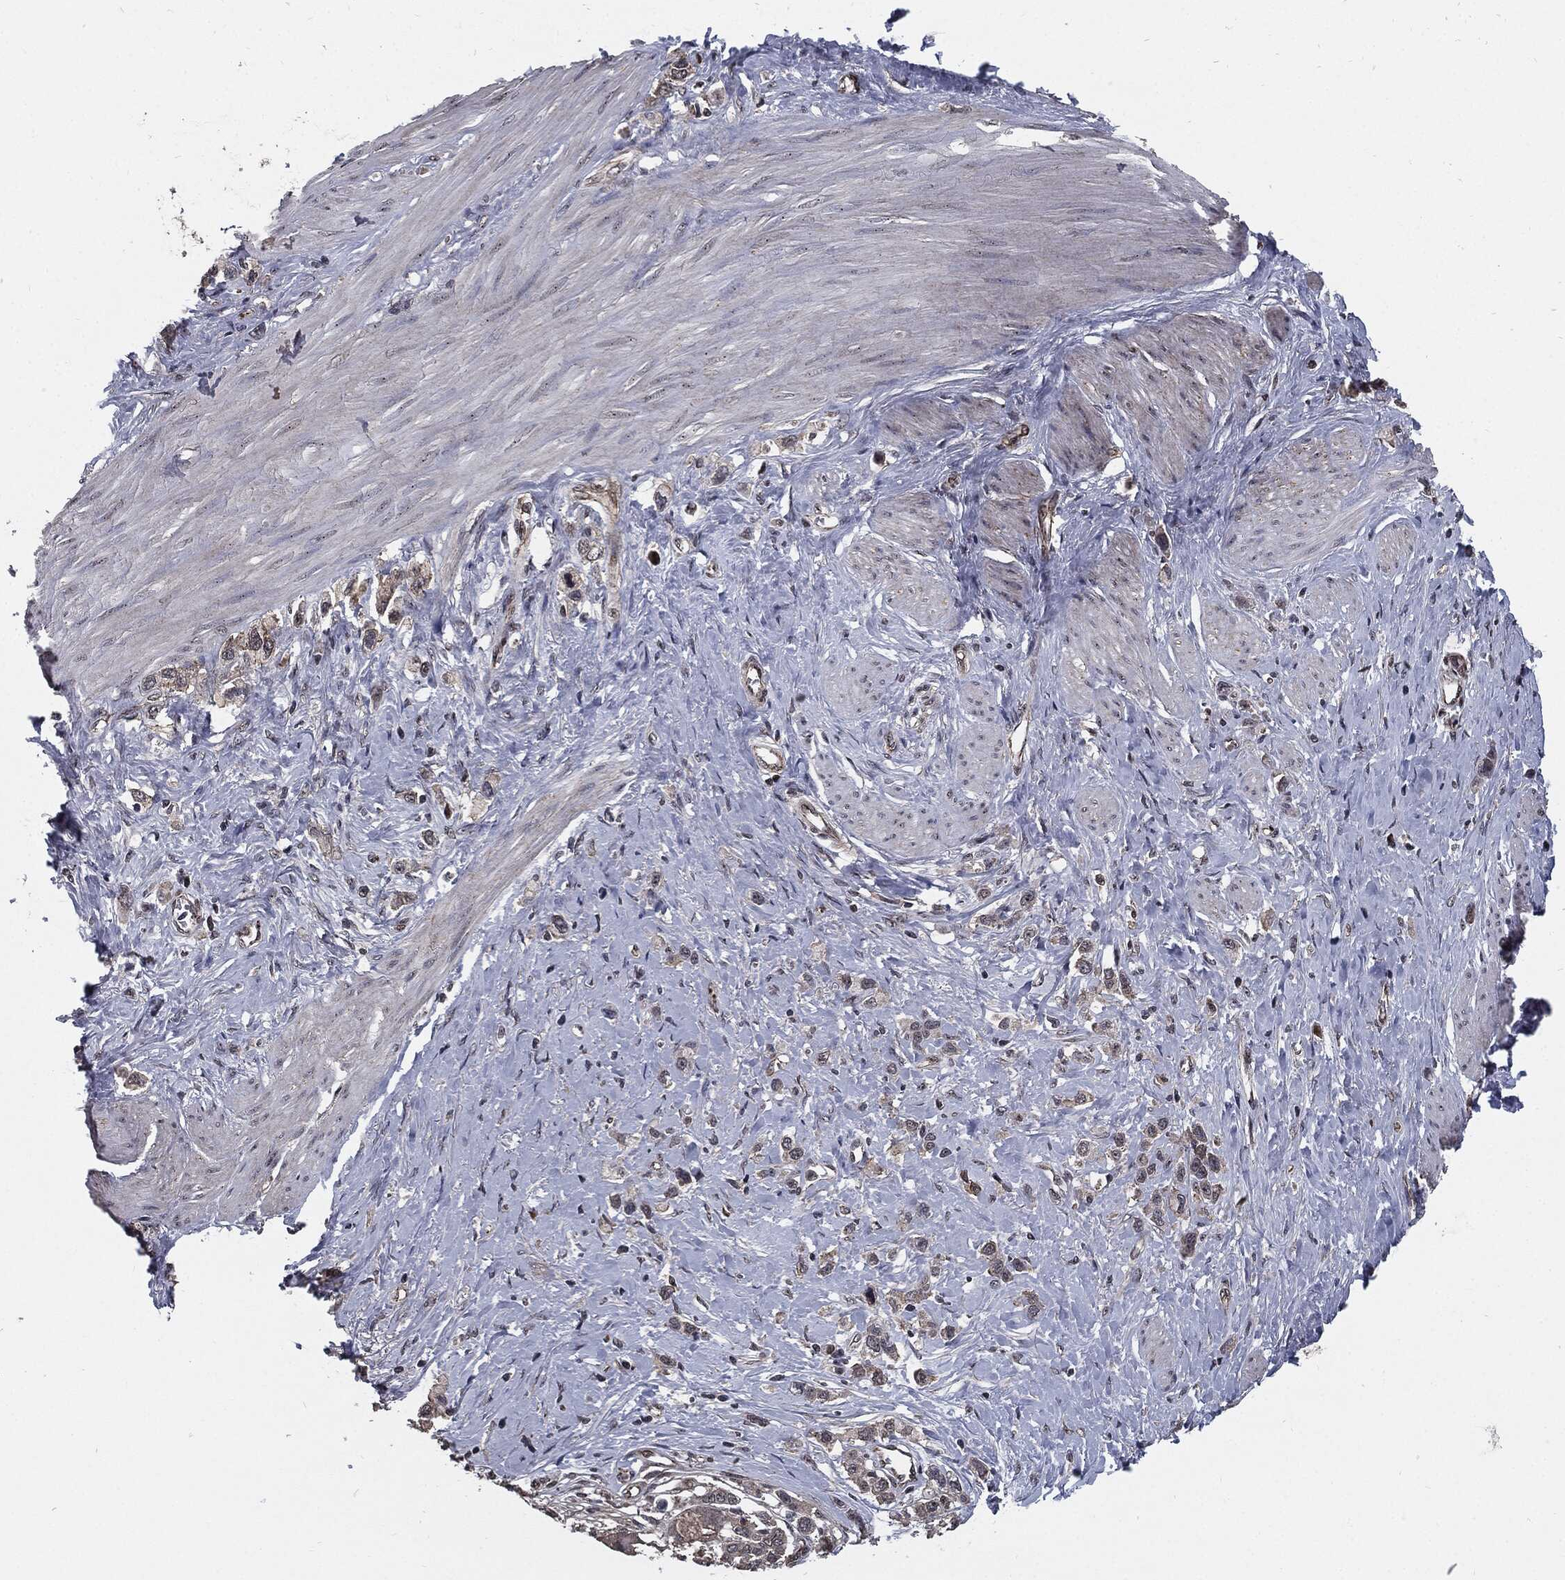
{"staining": {"intensity": "negative", "quantity": "none", "location": "none"}, "tissue": "stomach cancer", "cell_type": "Tumor cells", "image_type": "cancer", "snomed": [{"axis": "morphology", "description": "Normal tissue, NOS"}, {"axis": "morphology", "description": "Adenocarcinoma, NOS"}, {"axis": "morphology", "description": "Adenocarcinoma, High grade"}, {"axis": "topography", "description": "Stomach, upper"}, {"axis": "topography", "description": "Stomach"}], "caption": "The immunohistochemistry (IHC) image has no significant positivity in tumor cells of stomach cancer tissue.", "gene": "PTPA", "patient": {"sex": "female", "age": 65}}